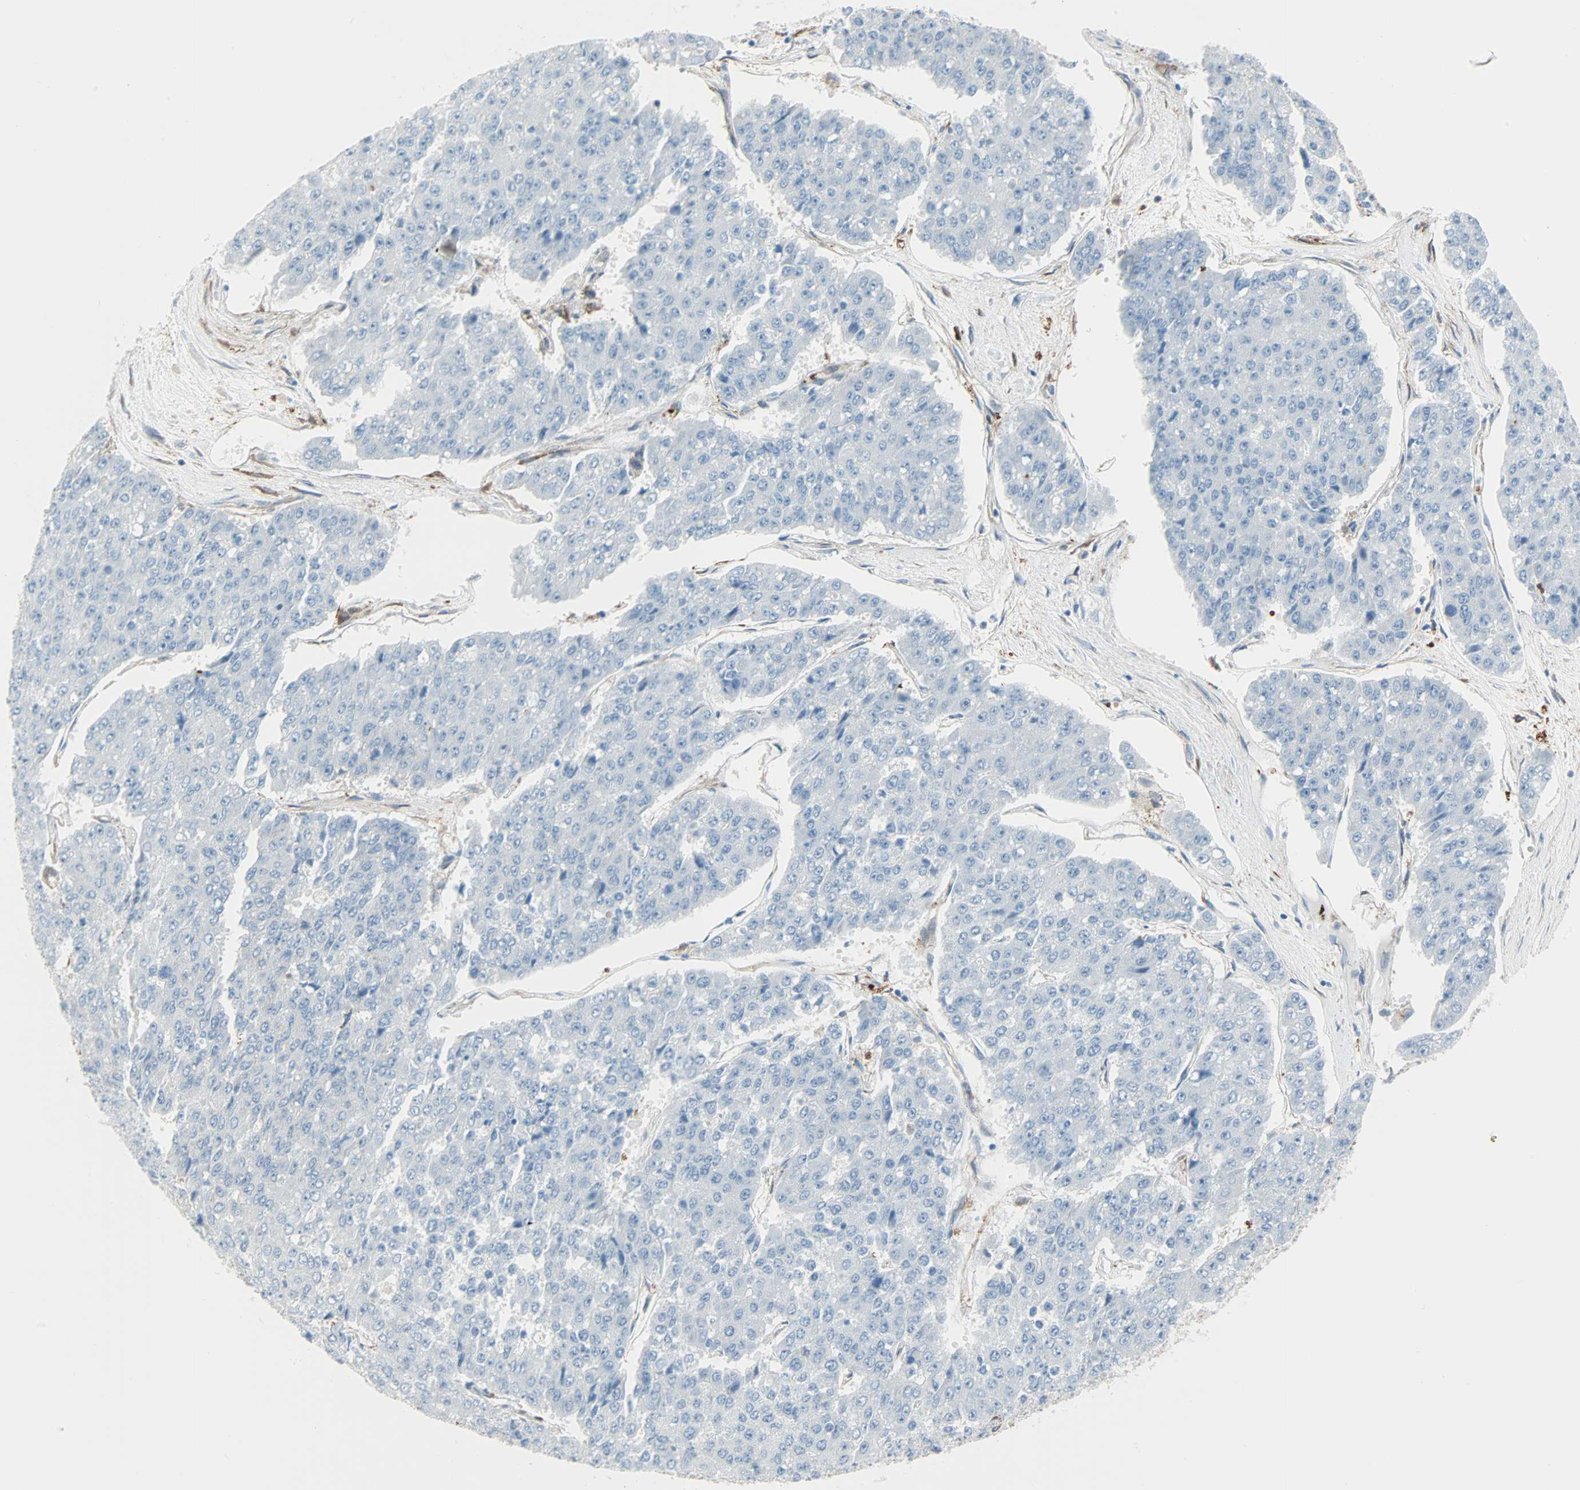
{"staining": {"intensity": "negative", "quantity": "none", "location": "none"}, "tissue": "pancreatic cancer", "cell_type": "Tumor cells", "image_type": "cancer", "snomed": [{"axis": "morphology", "description": "Adenocarcinoma, NOS"}, {"axis": "topography", "description": "Pancreas"}], "caption": "DAB immunohistochemical staining of adenocarcinoma (pancreatic) displays no significant expression in tumor cells. (Immunohistochemistry, brightfield microscopy, high magnification).", "gene": "EPB41L2", "patient": {"sex": "male", "age": 50}}